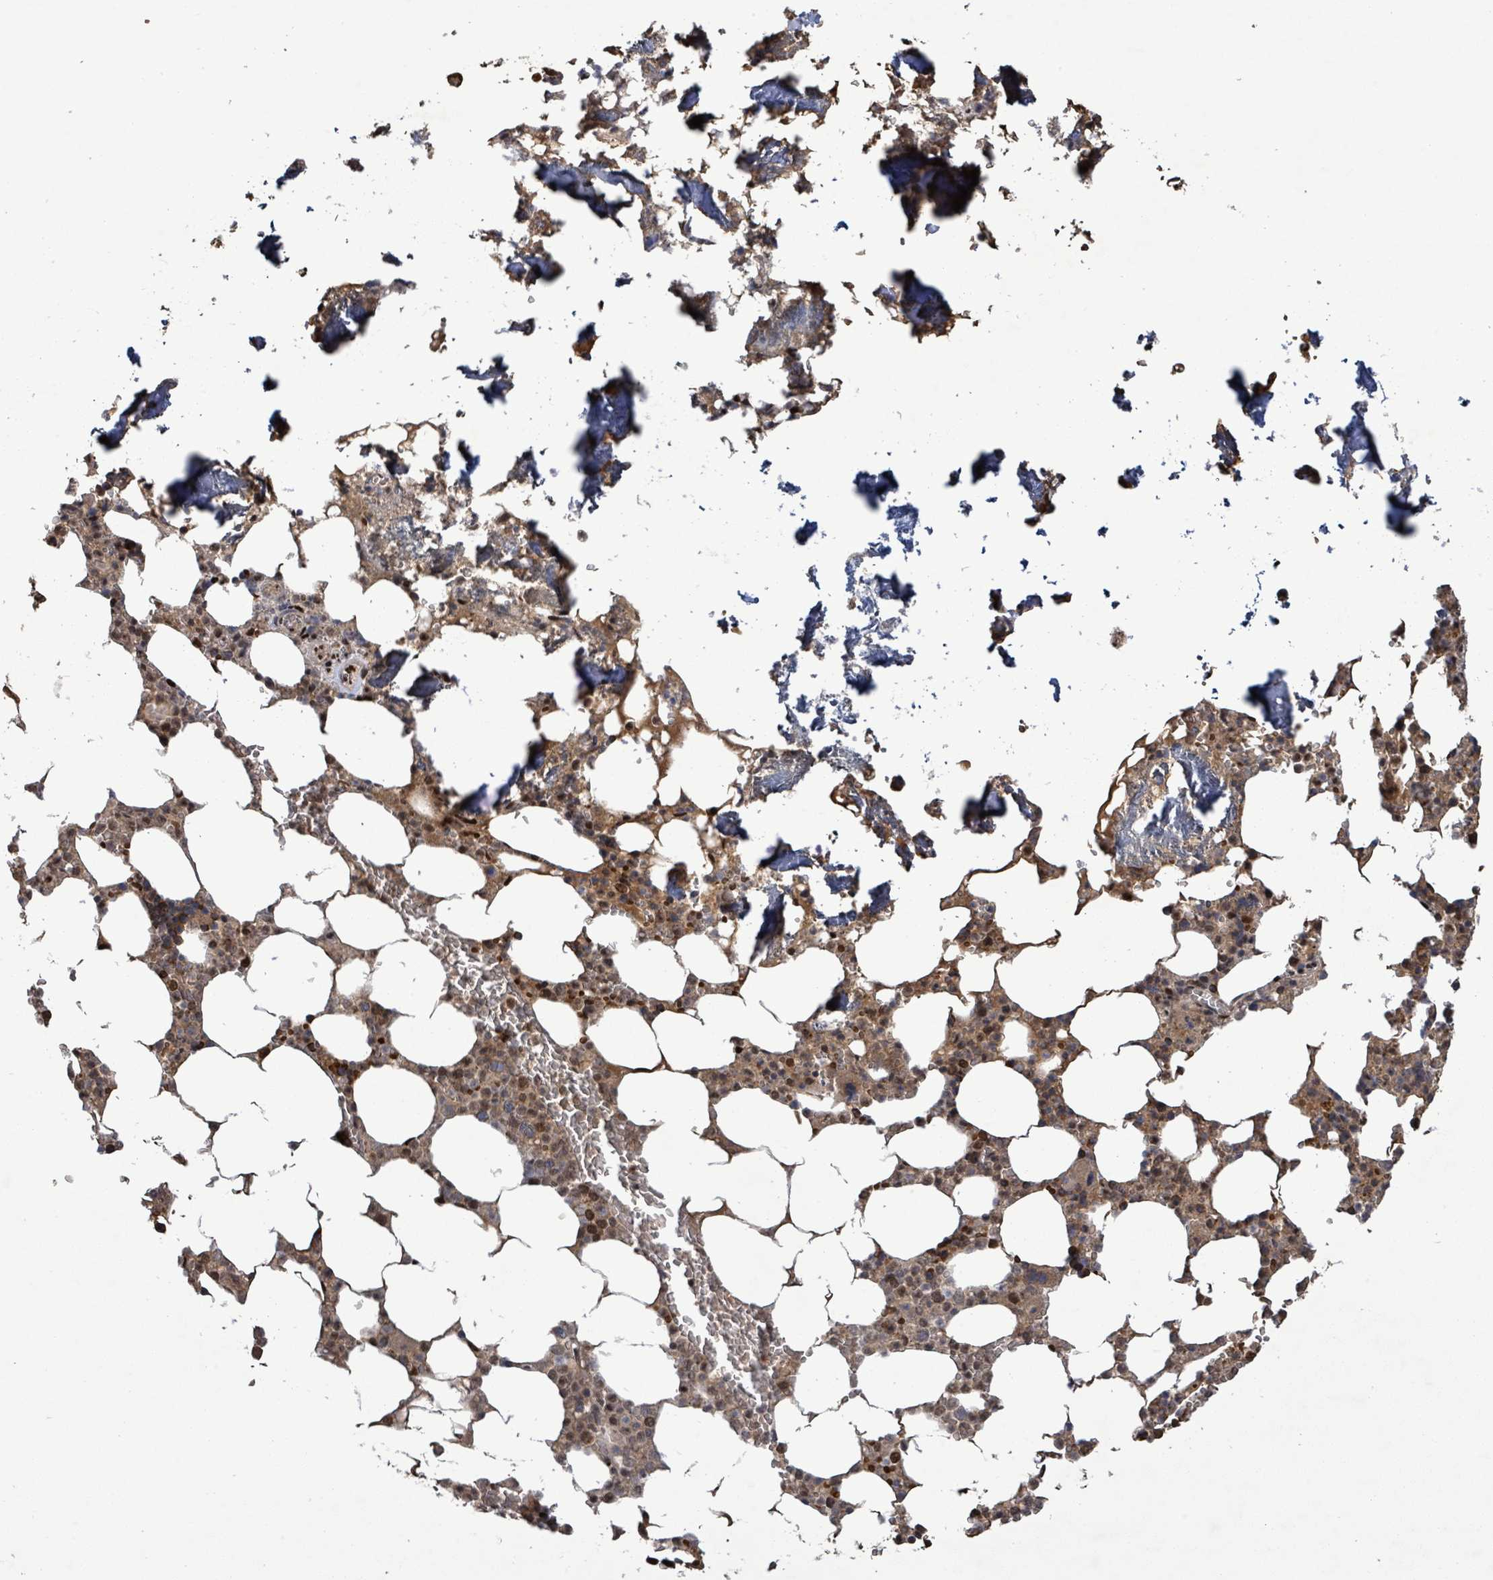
{"staining": {"intensity": "strong", "quantity": "25%-75%", "location": "nuclear"}, "tissue": "bone marrow", "cell_type": "Hematopoietic cells", "image_type": "normal", "snomed": [{"axis": "morphology", "description": "Normal tissue, NOS"}, {"axis": "topography", "description": "Bone marrow"}], "caption": "IHC histopathology image of normal bone marrow stained for a protein (brown), which demonstrates high levels of strong nuclear positivity in about 25%-75% of hematopoietic cells.", "gene": "PATZ1", "patient": {"sex": "male", "age": 64}}